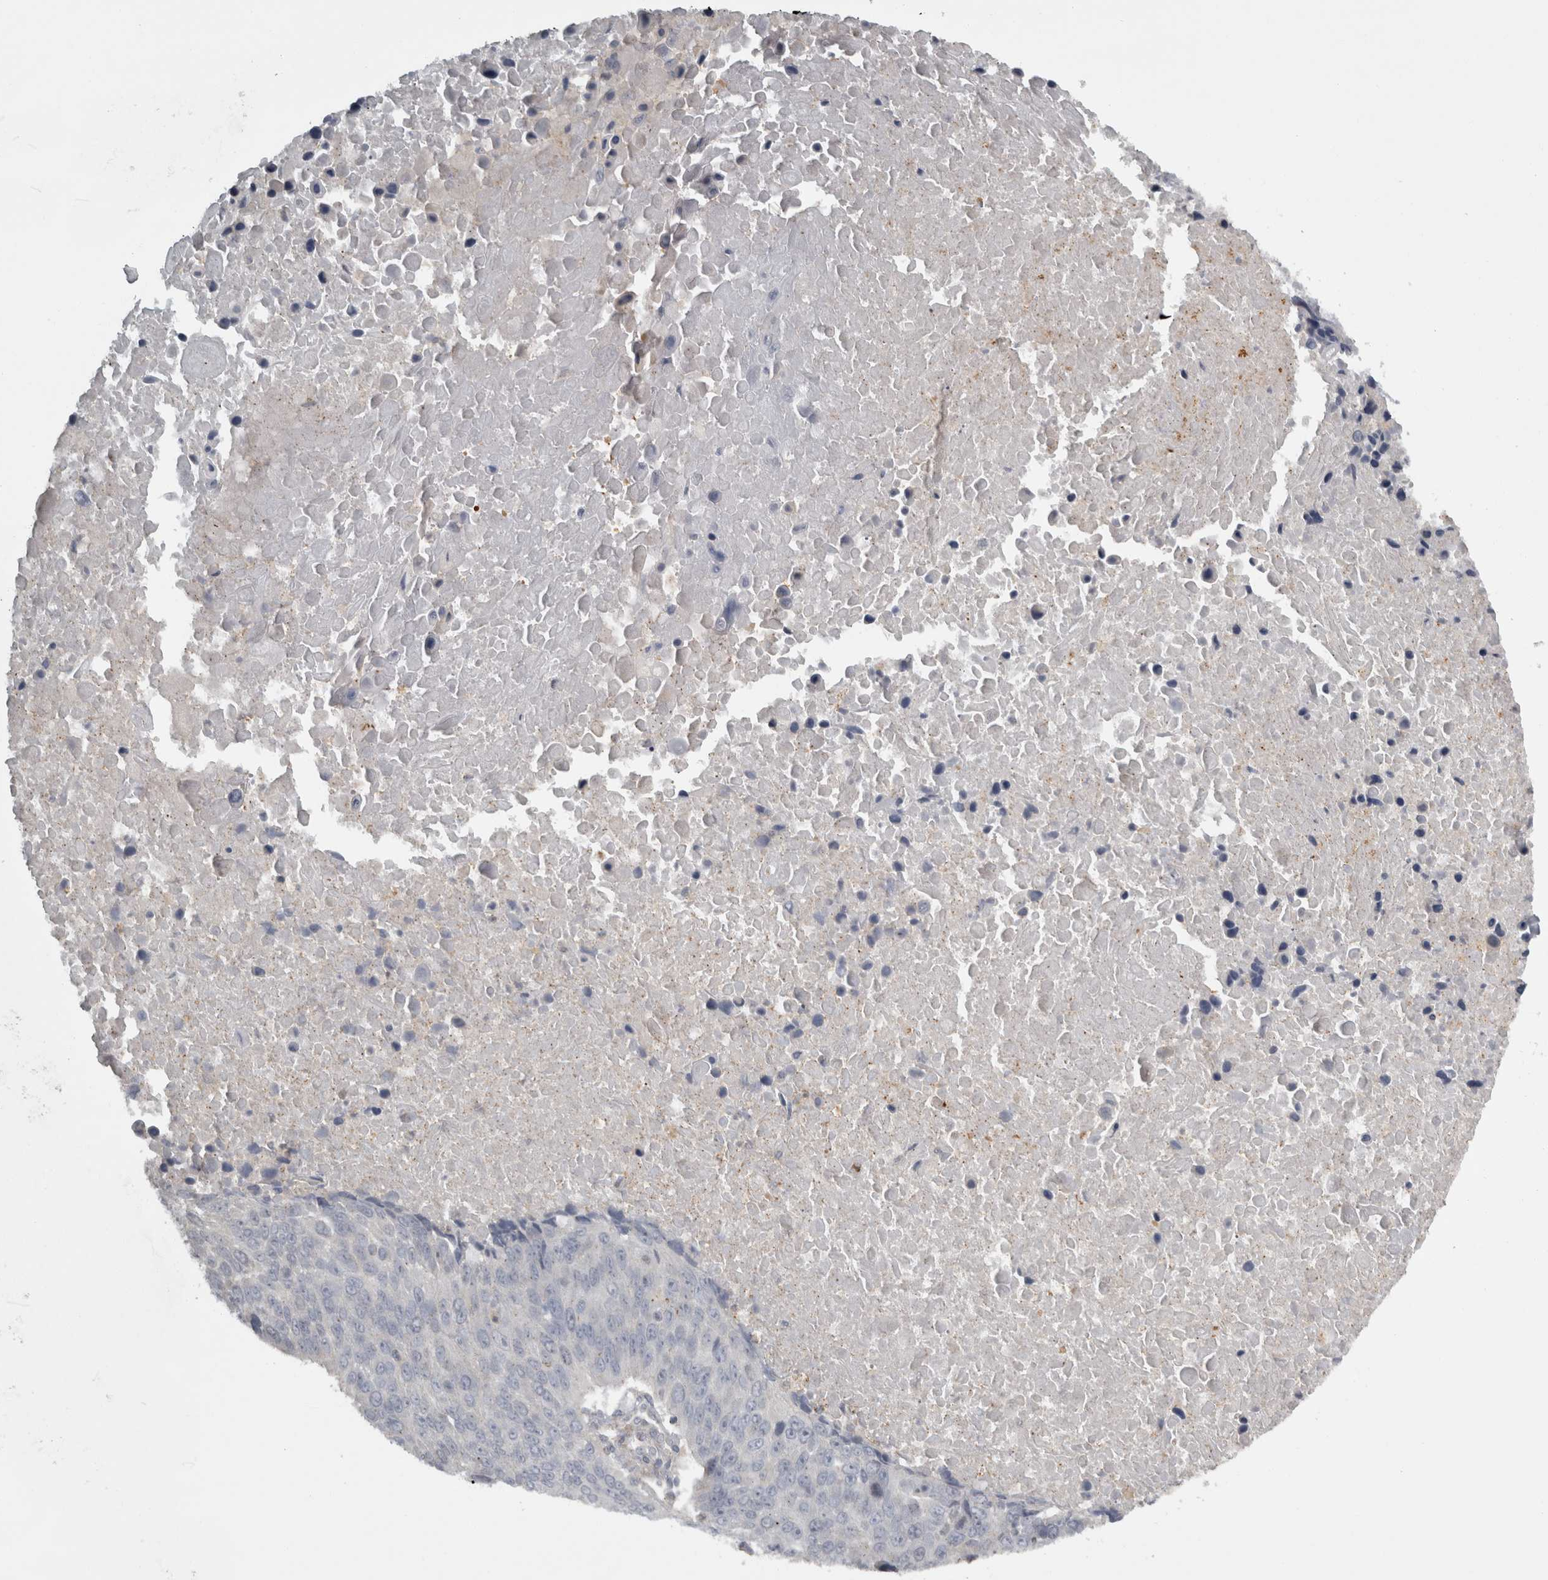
{"staining": {"intensity": "negative", "quantity": "none", "location": "none"}, "tissue": "lung cancer", "cell_type": "Tumor cells", "image_type": "cancer", "snomed": [{"axis": "morphology", "description": "Squamous cell carcinoma, NOS"}, {"axis": "topography", "description": "Lung"}], "caption": "Tumor cells show no significant protein positivity in squamous cell carcinoma (lung).", "gene": "SLCO5A1", "patient": {"sex": "male", "age": 66}}